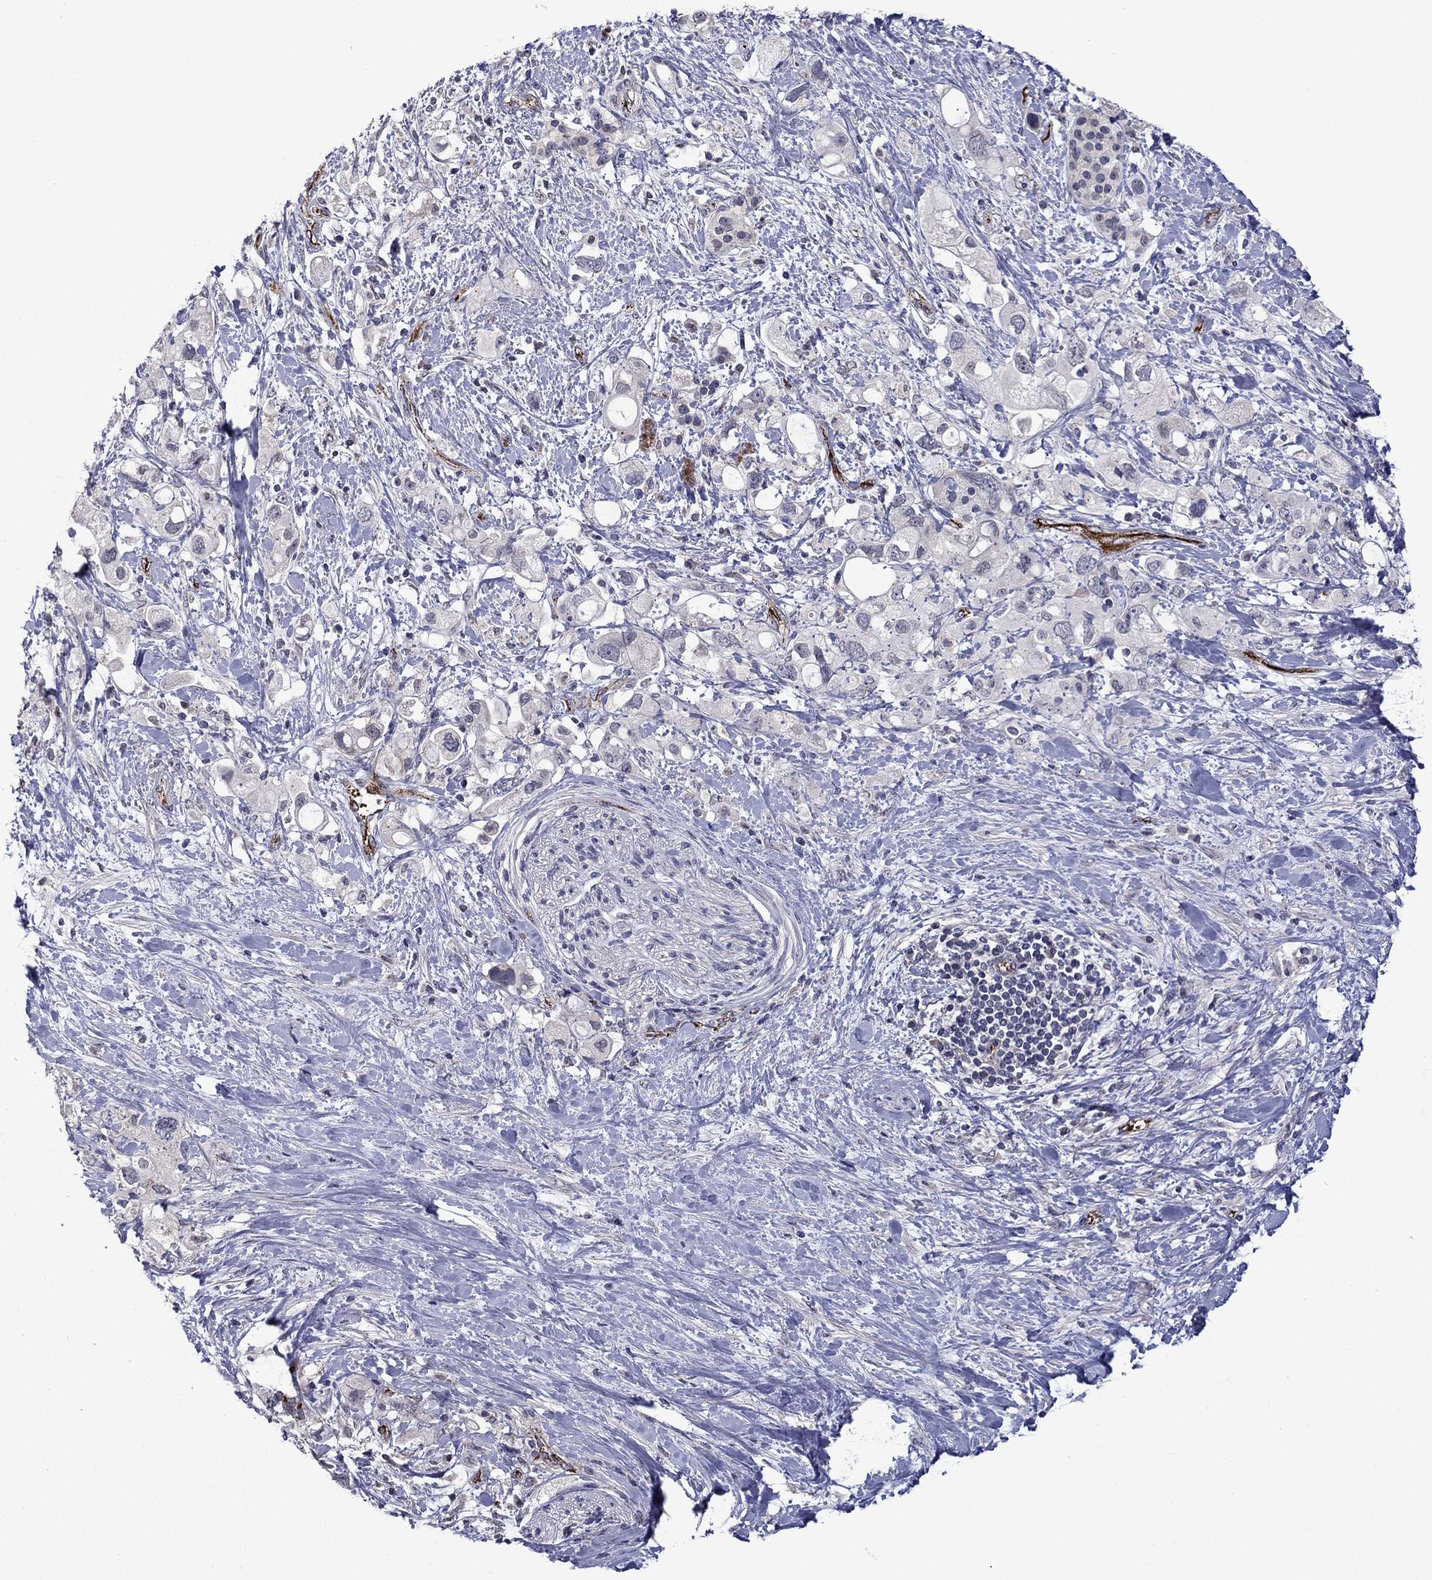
{"staining": {"intensity": "negative", "quantity": "none", "location": "none"}, "tissue": "pancreatic cancer", "cell_type": "Tumor cells", "image_type": "cancer", "snomed": [{"axis": "morphology", "description": "Adenocarcinoma, NOS"}, {"axis": "topography", "description": "Pancreas"}], "caption": "This is an immunohistochemistry (IHC) photomicrograph of human pancreatic cancer (adenocarcinoma). There is no positivity in tumor cells.", "gene": "SLITRK1", "patient": {"sex": "female", "age": 56}}